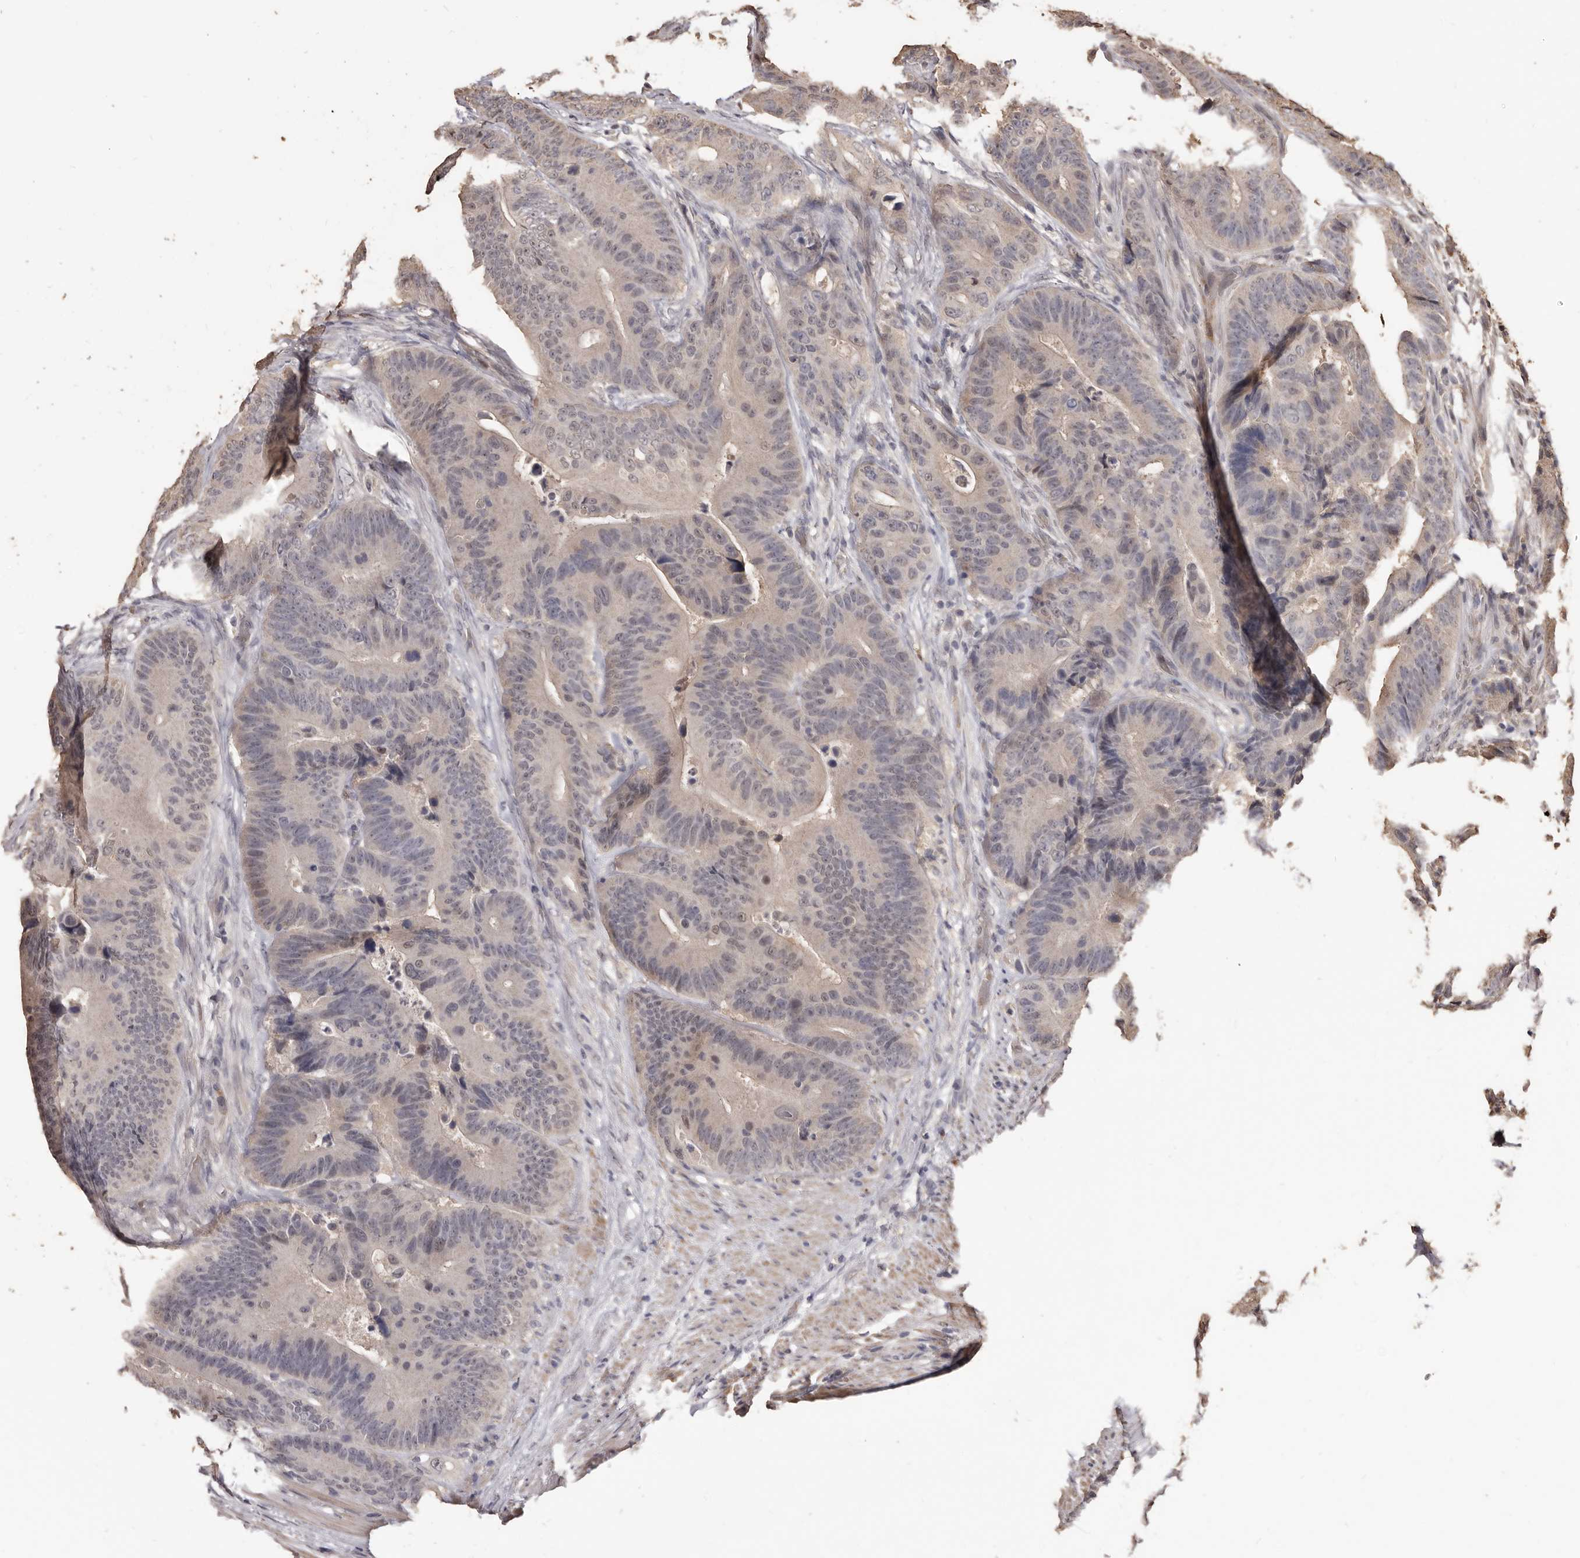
{"staining": {"intensity": "negative", "quantity": "none", "location": "none"}, "tissue": "colorectal cancer", "cell_type": "Tumor cells", "image_type": "cancer", "snomed": [{"axis": "morphology", "description": "Adenocarcinoma, NOS"}, {"axis": "topography", "description": "Colon"}], "caption": "A photomicrograph of adenocarcinoma (colorectal) stained for a protein displays no brown staining in tumor cells.", "gene": "INAVA", "patient": {"sex": "male", "age": 83}}